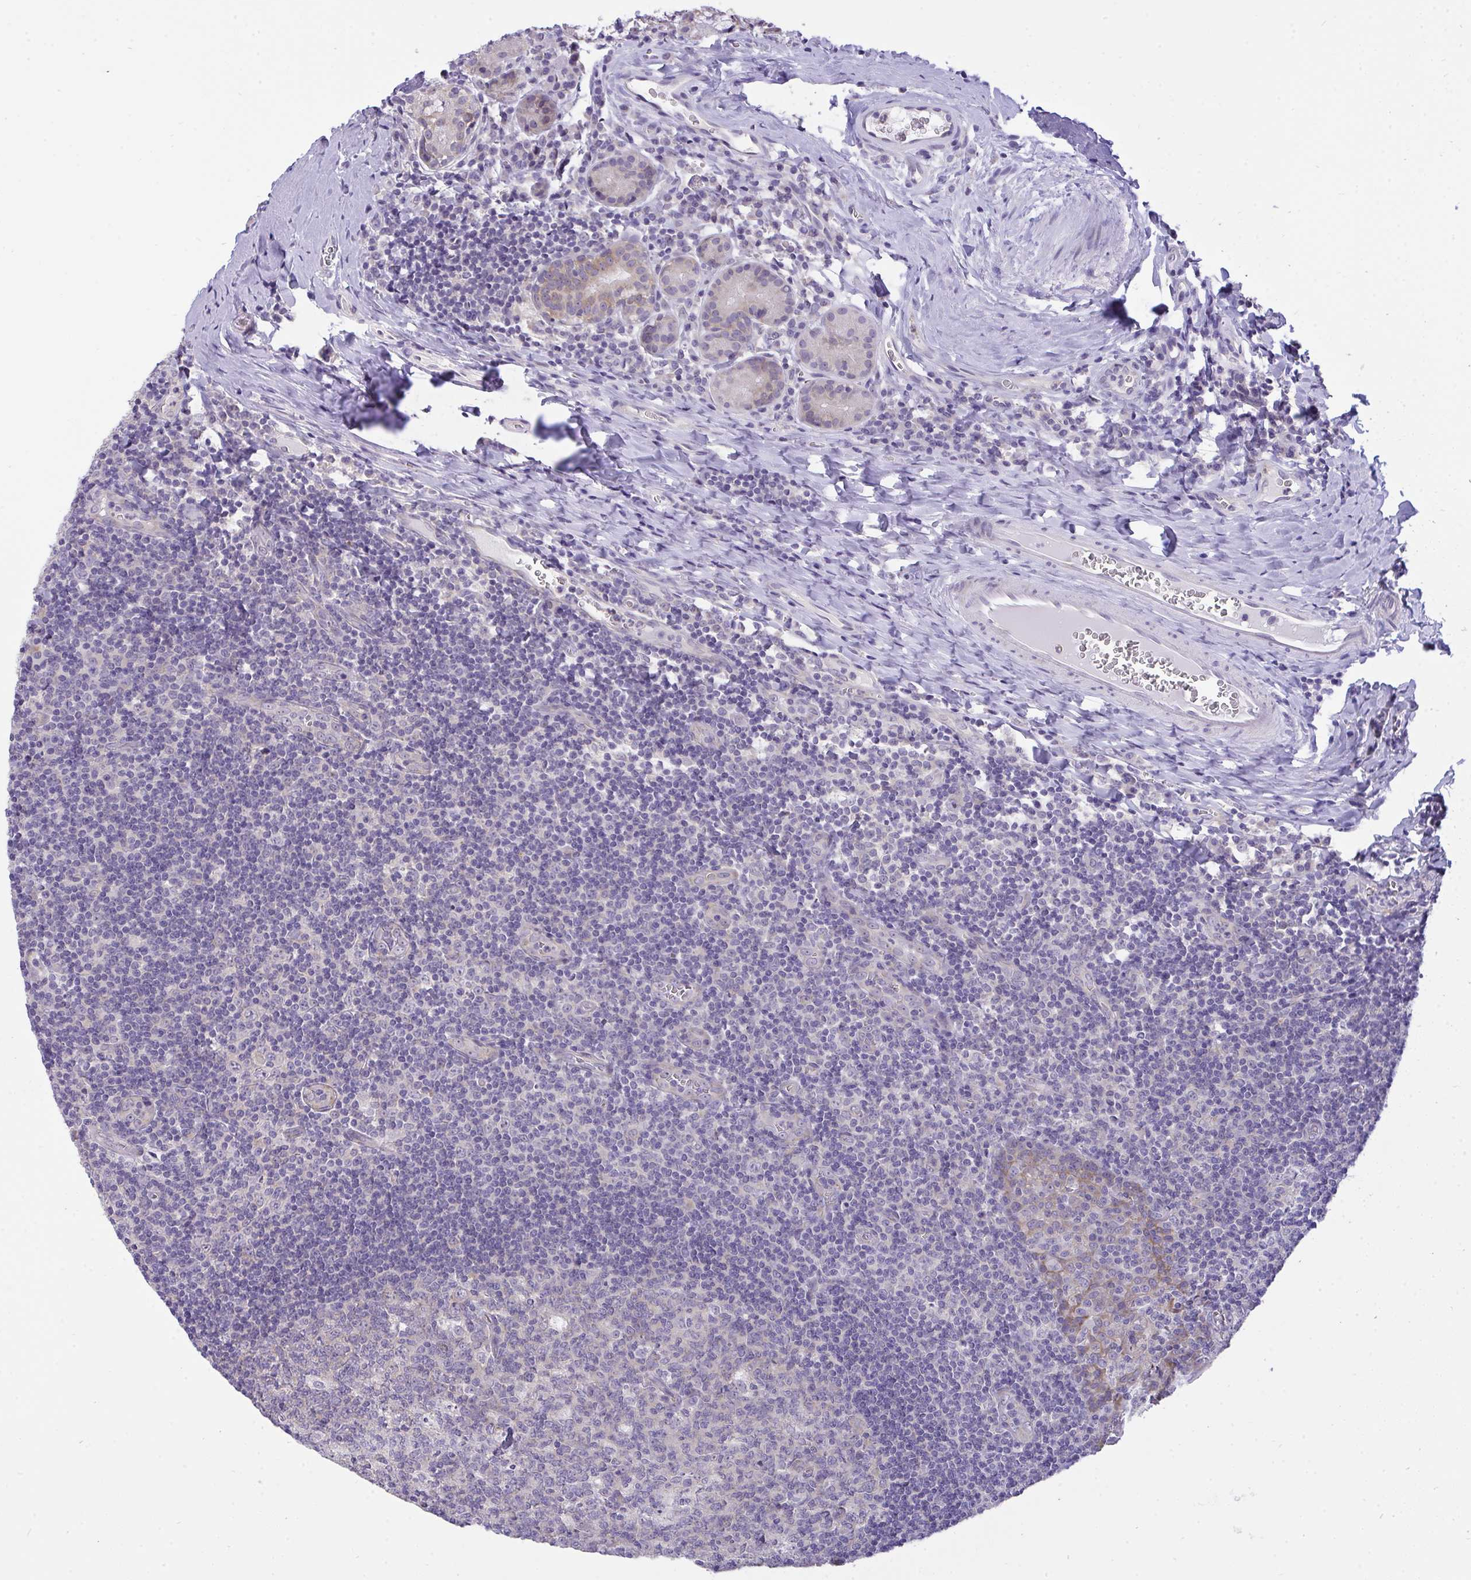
{"staining": {"intensity": "negative", "quantity": "none", "location": "none"}, "tissue": "tonsil", "cell_type": "Germinal center cells", "image_type": "normal", "snomed": [{"axis": "morphology", "description": "Normal tissue, NOS"}, {"axis": "morphology", "description": "Inflammation, NOS"}, {"axis": "topography", "description": "Tonsil"}], "caption": "Normal tonsil was stained to show a protein in brown. There is no significant staining in germinal center cells. The staining is performed using DAB brown chromogen with nuclei counter-stained in using hematoxylin.", "gene": "VGLL3", "patient": {"sex": "female", "age": 31}}